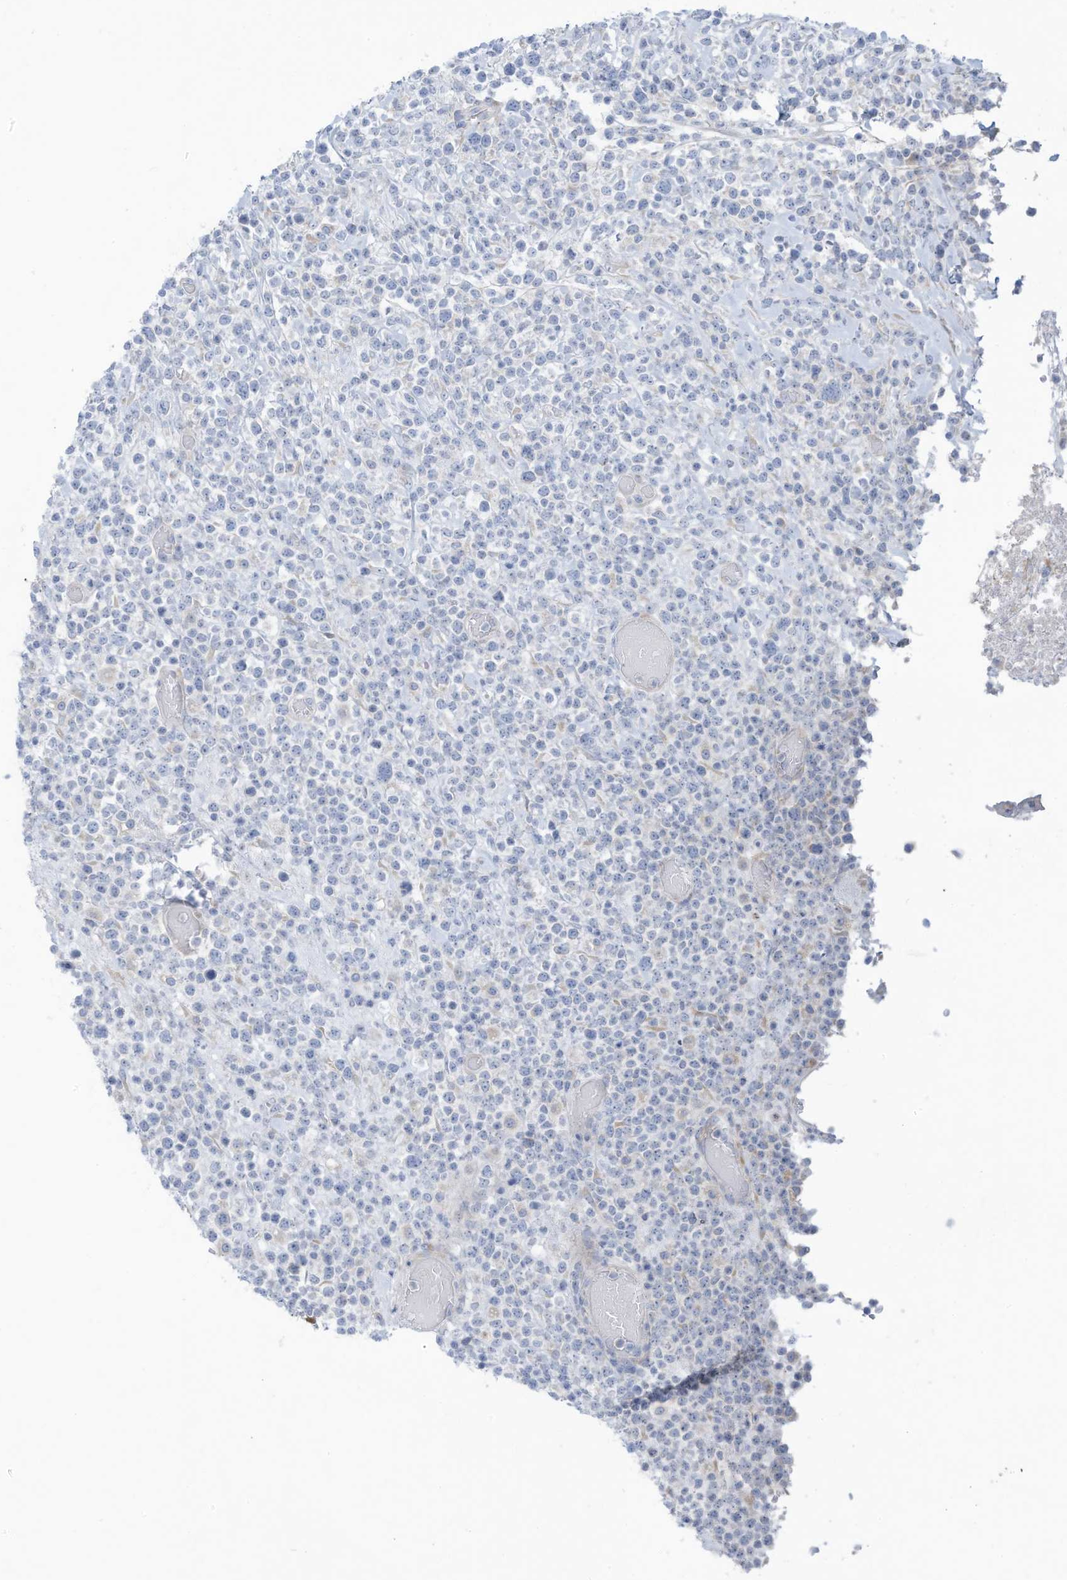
{"staining": {"intensity": "negative", "quantity": "none", "location": "none"}, "tissue": "lymphoma", "cell_type": "Tumor cells", "image_type": "cancer", "snomed": [{"axis": "morphology", "description": "Malignant lymphoma, non-Hodgkin's type, High grade"}, {"axis": "topography", "description": "Colon"}], "caption": "There is no significant expression in tumor cells of lymphoma. (Stains: DAB immunohistochemistry with hematoxylin counter stain, Microscopy: brightfield microscopy at high magnification).", "gene": "TRMT2B", "patient": {"sex": "female", "age": 53}}